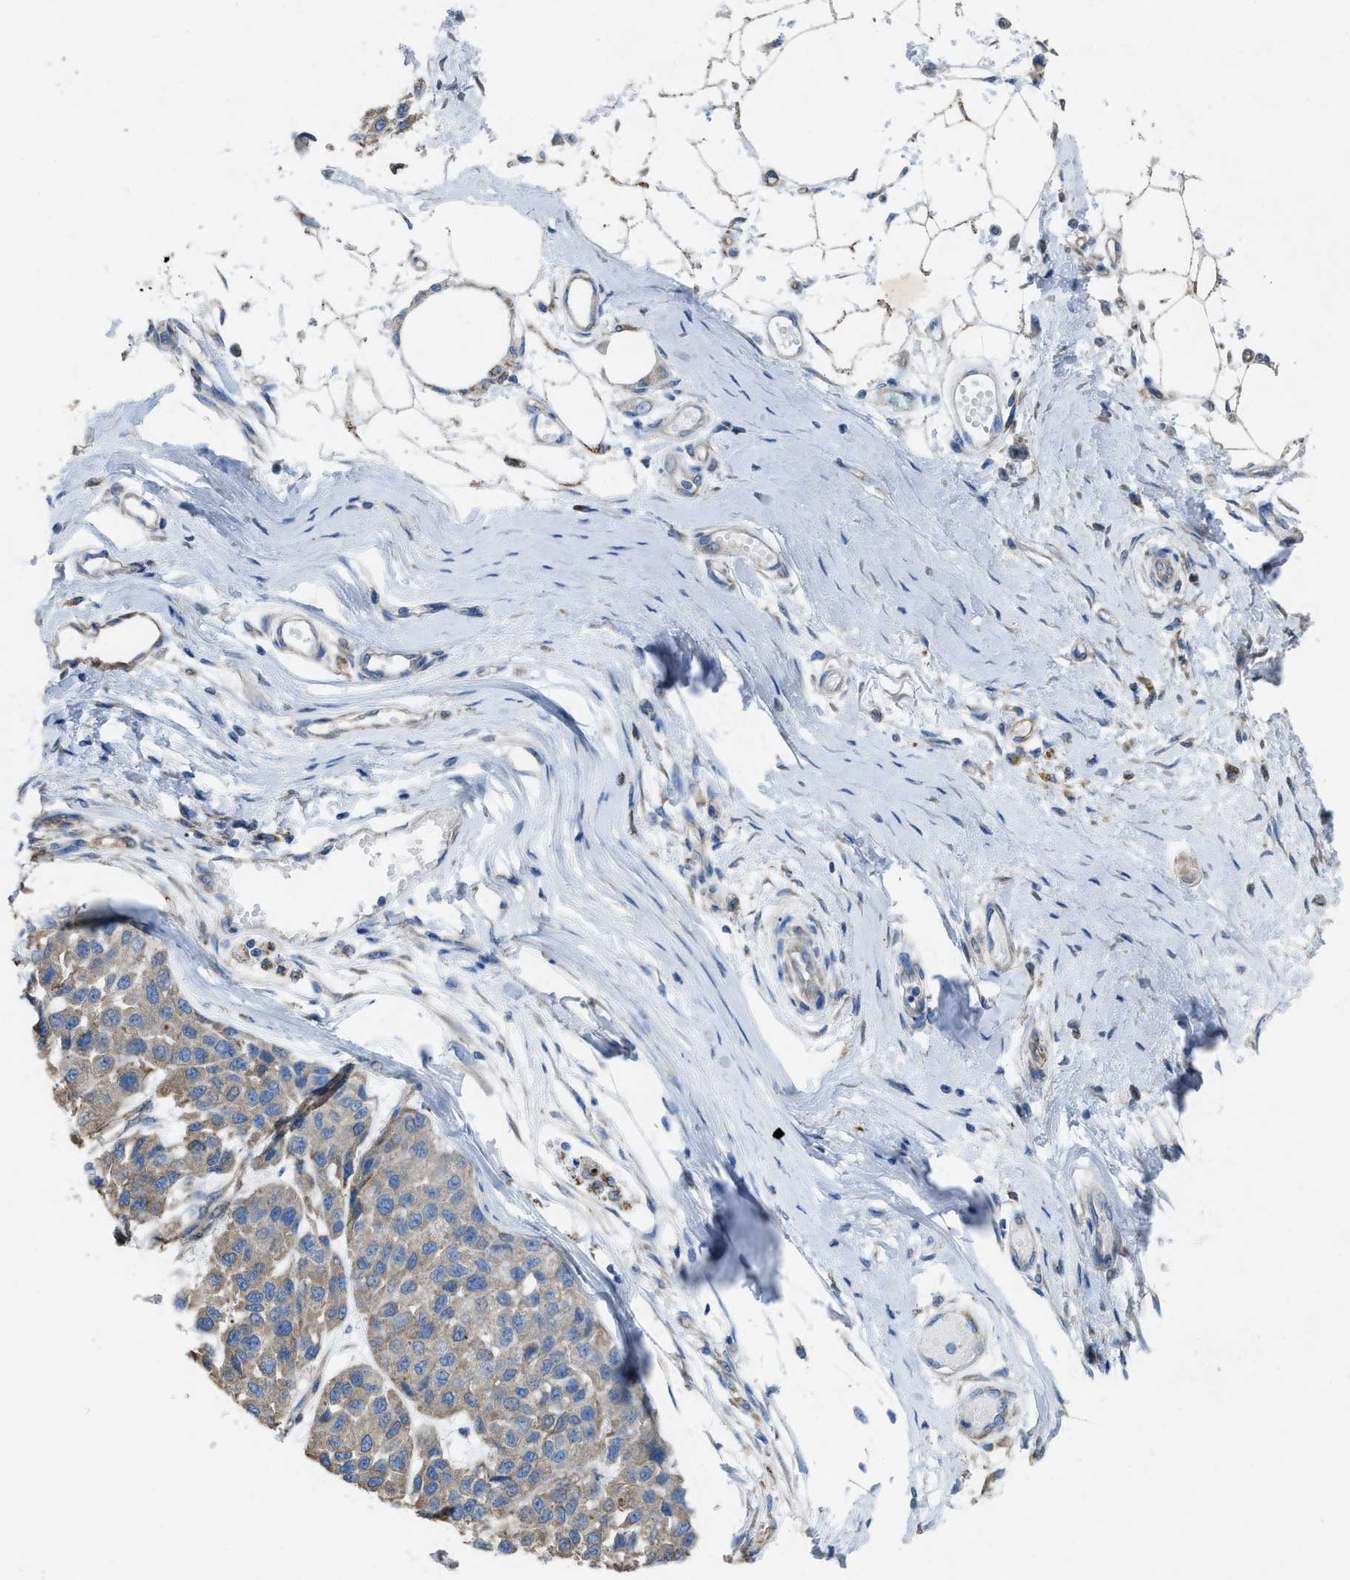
{"staining": {"intensity": "moderate", "quantity": ">75%", "location": "cytoplasmic/membranous"}, "tissue": "melanoma", "cell_type": "Tumor cells", "image_type": "cancer", "snomed": [{"axis": "morphology", "description": "Malignant melanoma, NOS"}, {"axis": "topography", "description": "Skin"}], "caption": "A medium amount of moderate cytoplasmic/membranous expression is present in about >75% of tumor cells in melanoma tissue.", "gene": "DOLPP1", "patient": {"sex": "male", "age": 62}}